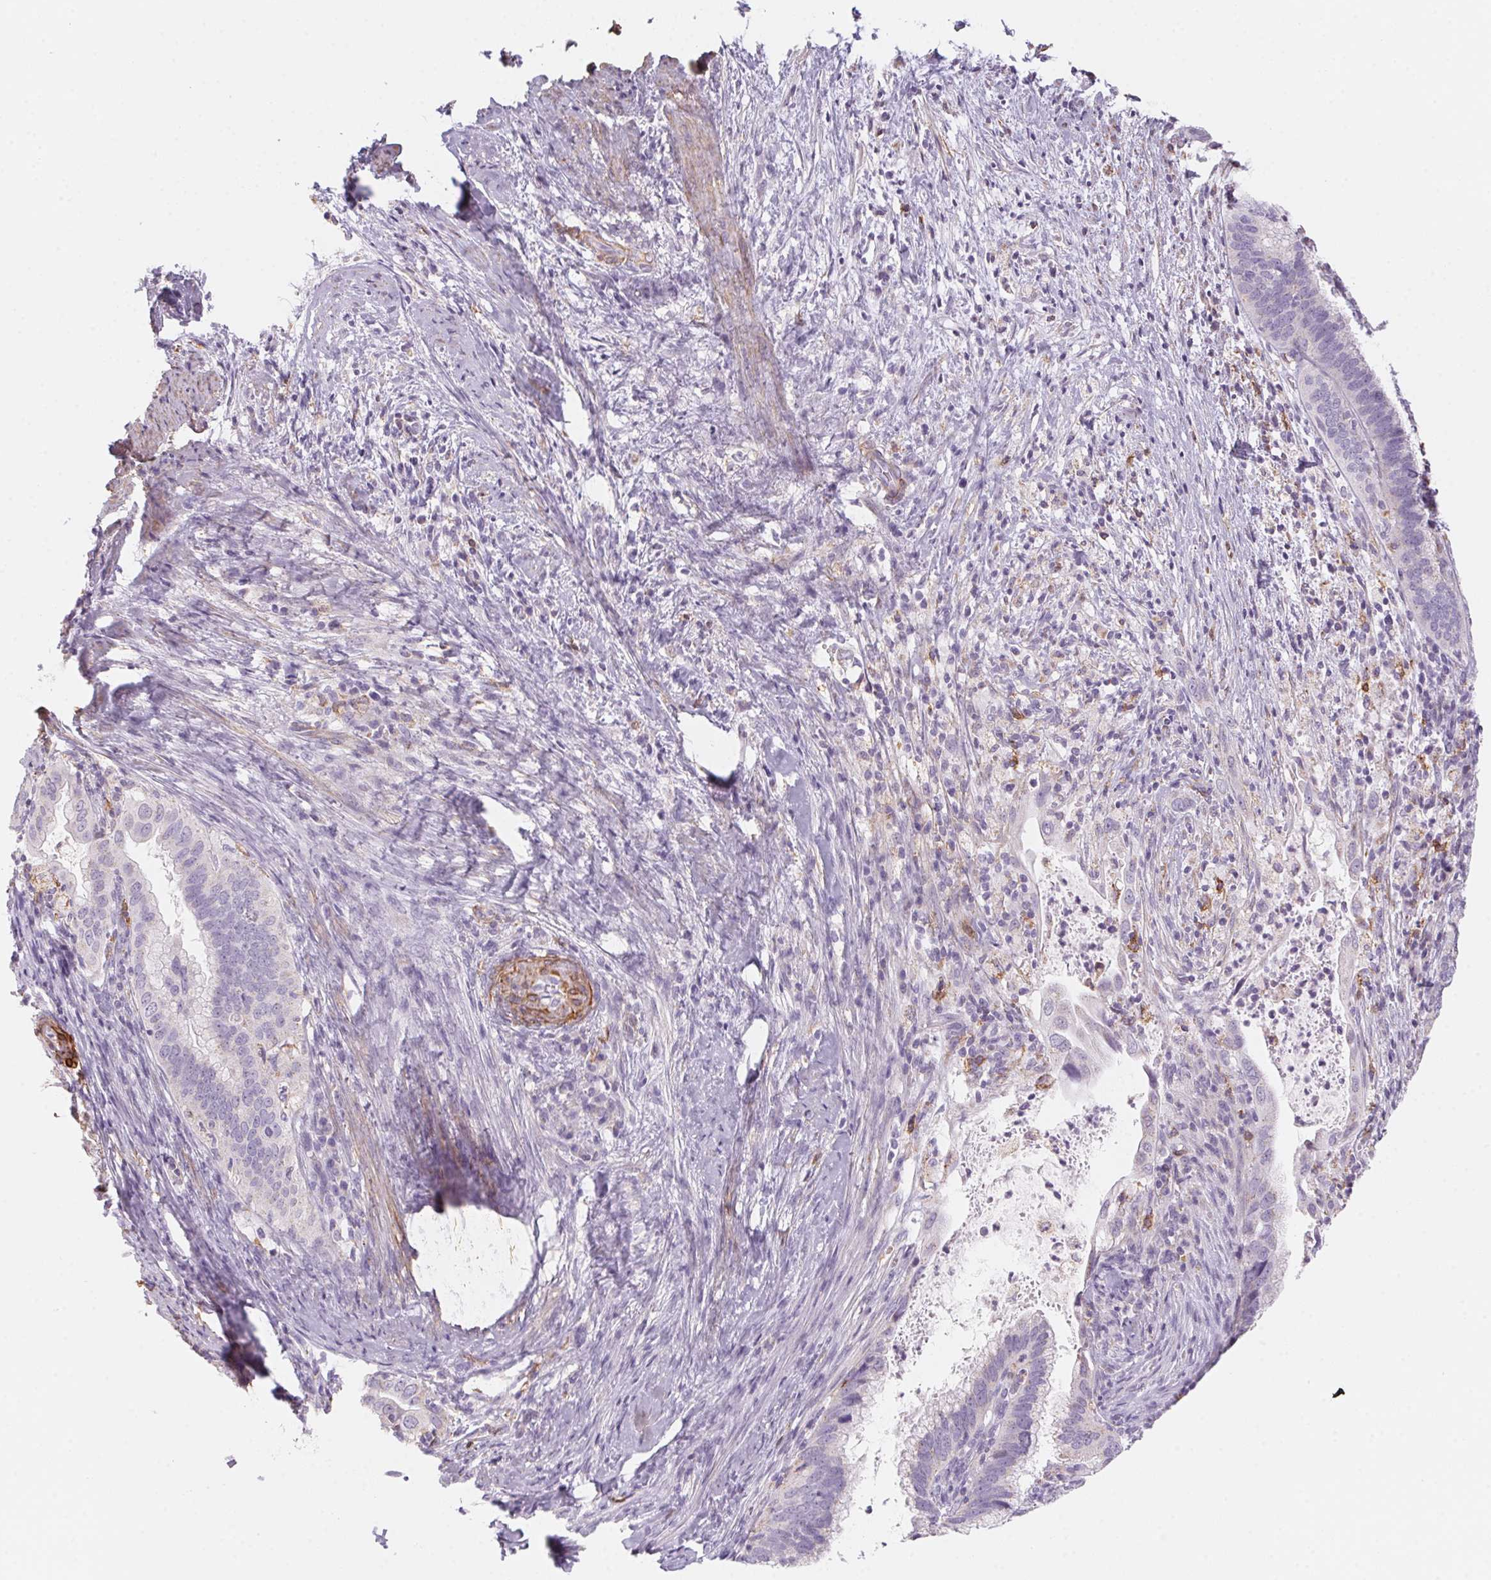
{"staining": {"intensity": "negative", "quantity": "none", "location": "none"}, "tissue": "cervical cancer", "cell_type": "Tumor cells", "image_type": "cancer", "snomed": [{"axis": "morphology", "description": "Adenocarcinoma, NOS"}, {"axis": "topography", "description": "Cervix"}], "caption": "A high-resolution histopathology image shows immunohistochemistry (IHC) staining of adenocarcinoma (cervical), which shows no significant staining in tumor cells. (DAB (3,3'-diaminobenzidine) IHC, high magnification).", "gene": "PRPH", "patient": {"sex": "female", "age": 56}}